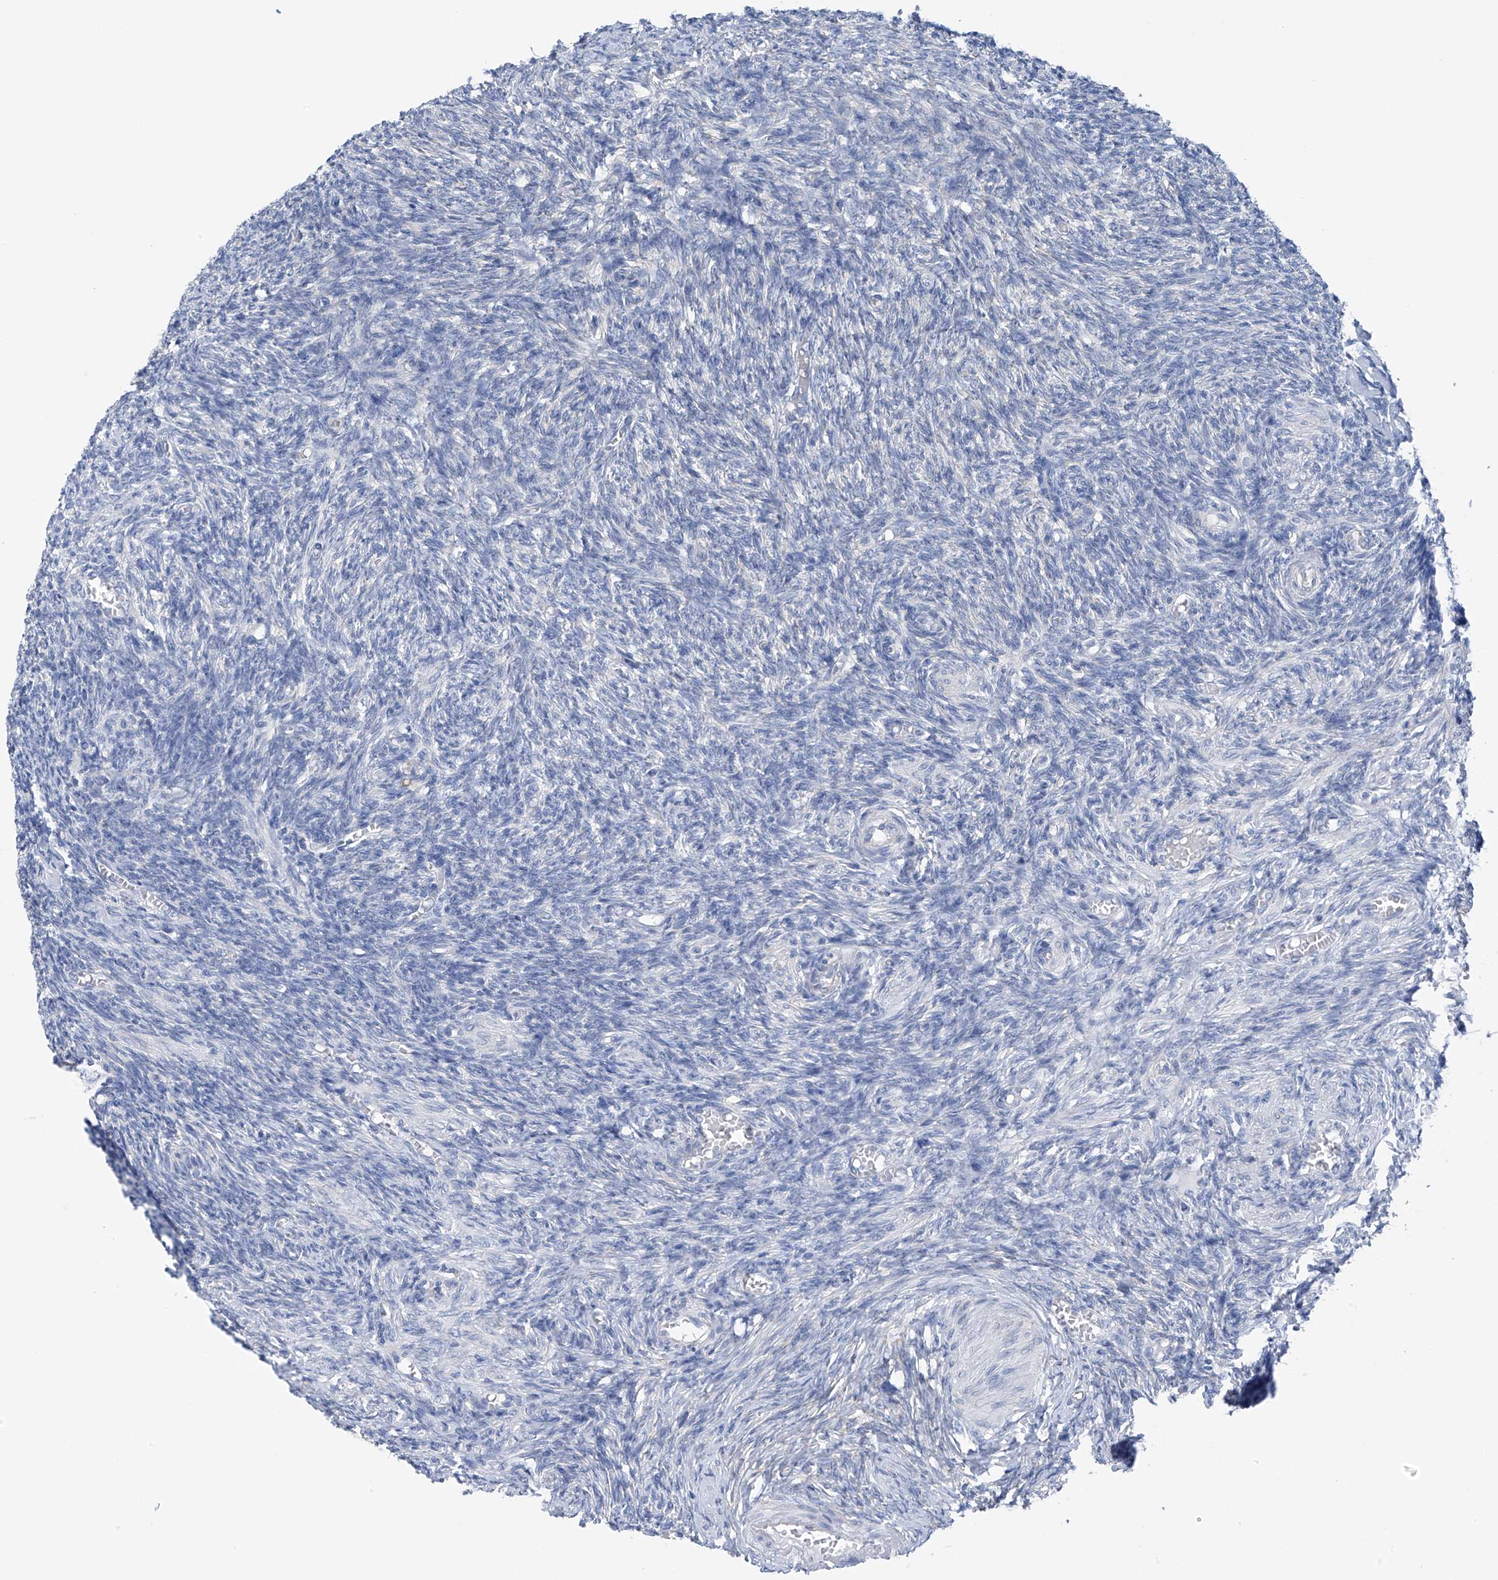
{"staining": {"intensity": "negative", "quantity": "none", "location": "none"}, "tissue": "ovary", "cell_type": "Ovarian stroma cells", "image_type": "normal", "snomed": [{"axis": "morphology", "description": "Normal tissue, NOS"}, {"axis": "topography", "description": "Ovary"}], "caption": "This histopathology image is of unremarkable ovary stained with immunohistochemistry (IHC) to label a protein in brown with the nuclei are counter-stained blue. There is no expression in ovarian stroma cells. Nuclei are stained in blue.", "gene": "RCN2", "patient": {"sex": "female", "age": 27}}